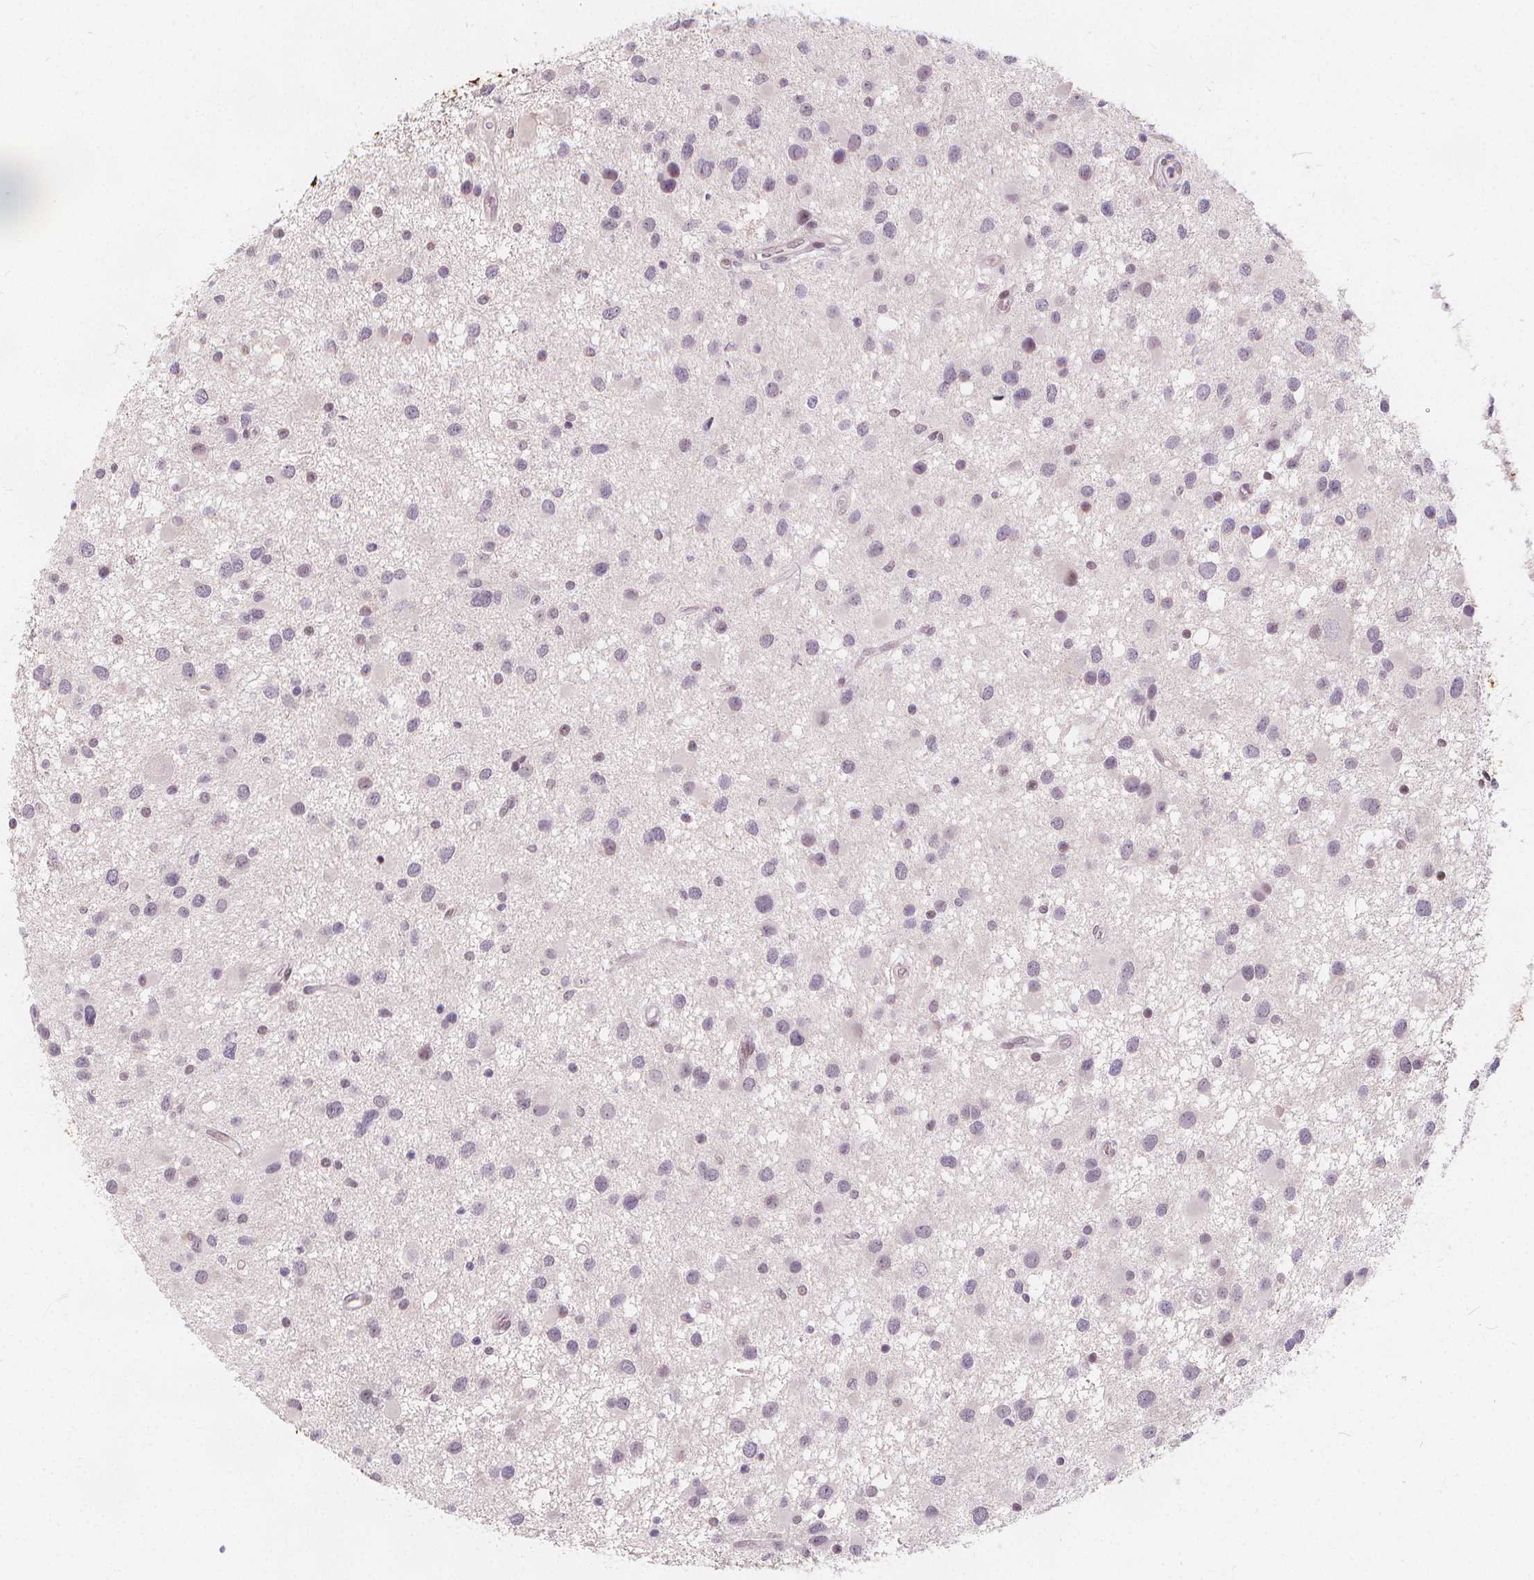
{"staining": {"intensity": "weak", "quantity": "<25%", "location": "cytoplasmic/membranous"}, "tissue": "glioma", "cell_type": "Tumor cells", "image_type": "cancer", "snomed": [{"axis": "morphology", "description": "Glioma, malignant, Low grade"}, {"axis": "topography", "description": "Brain"}], "caption": "High power microscopy histopathology image of an immunohistochemistry (IHC) image of malignant glioma (low-grade), revealing no significant staining in tumor cells.", "gene": "DRC3", "patient": {"sex": "female", "age": 32}}